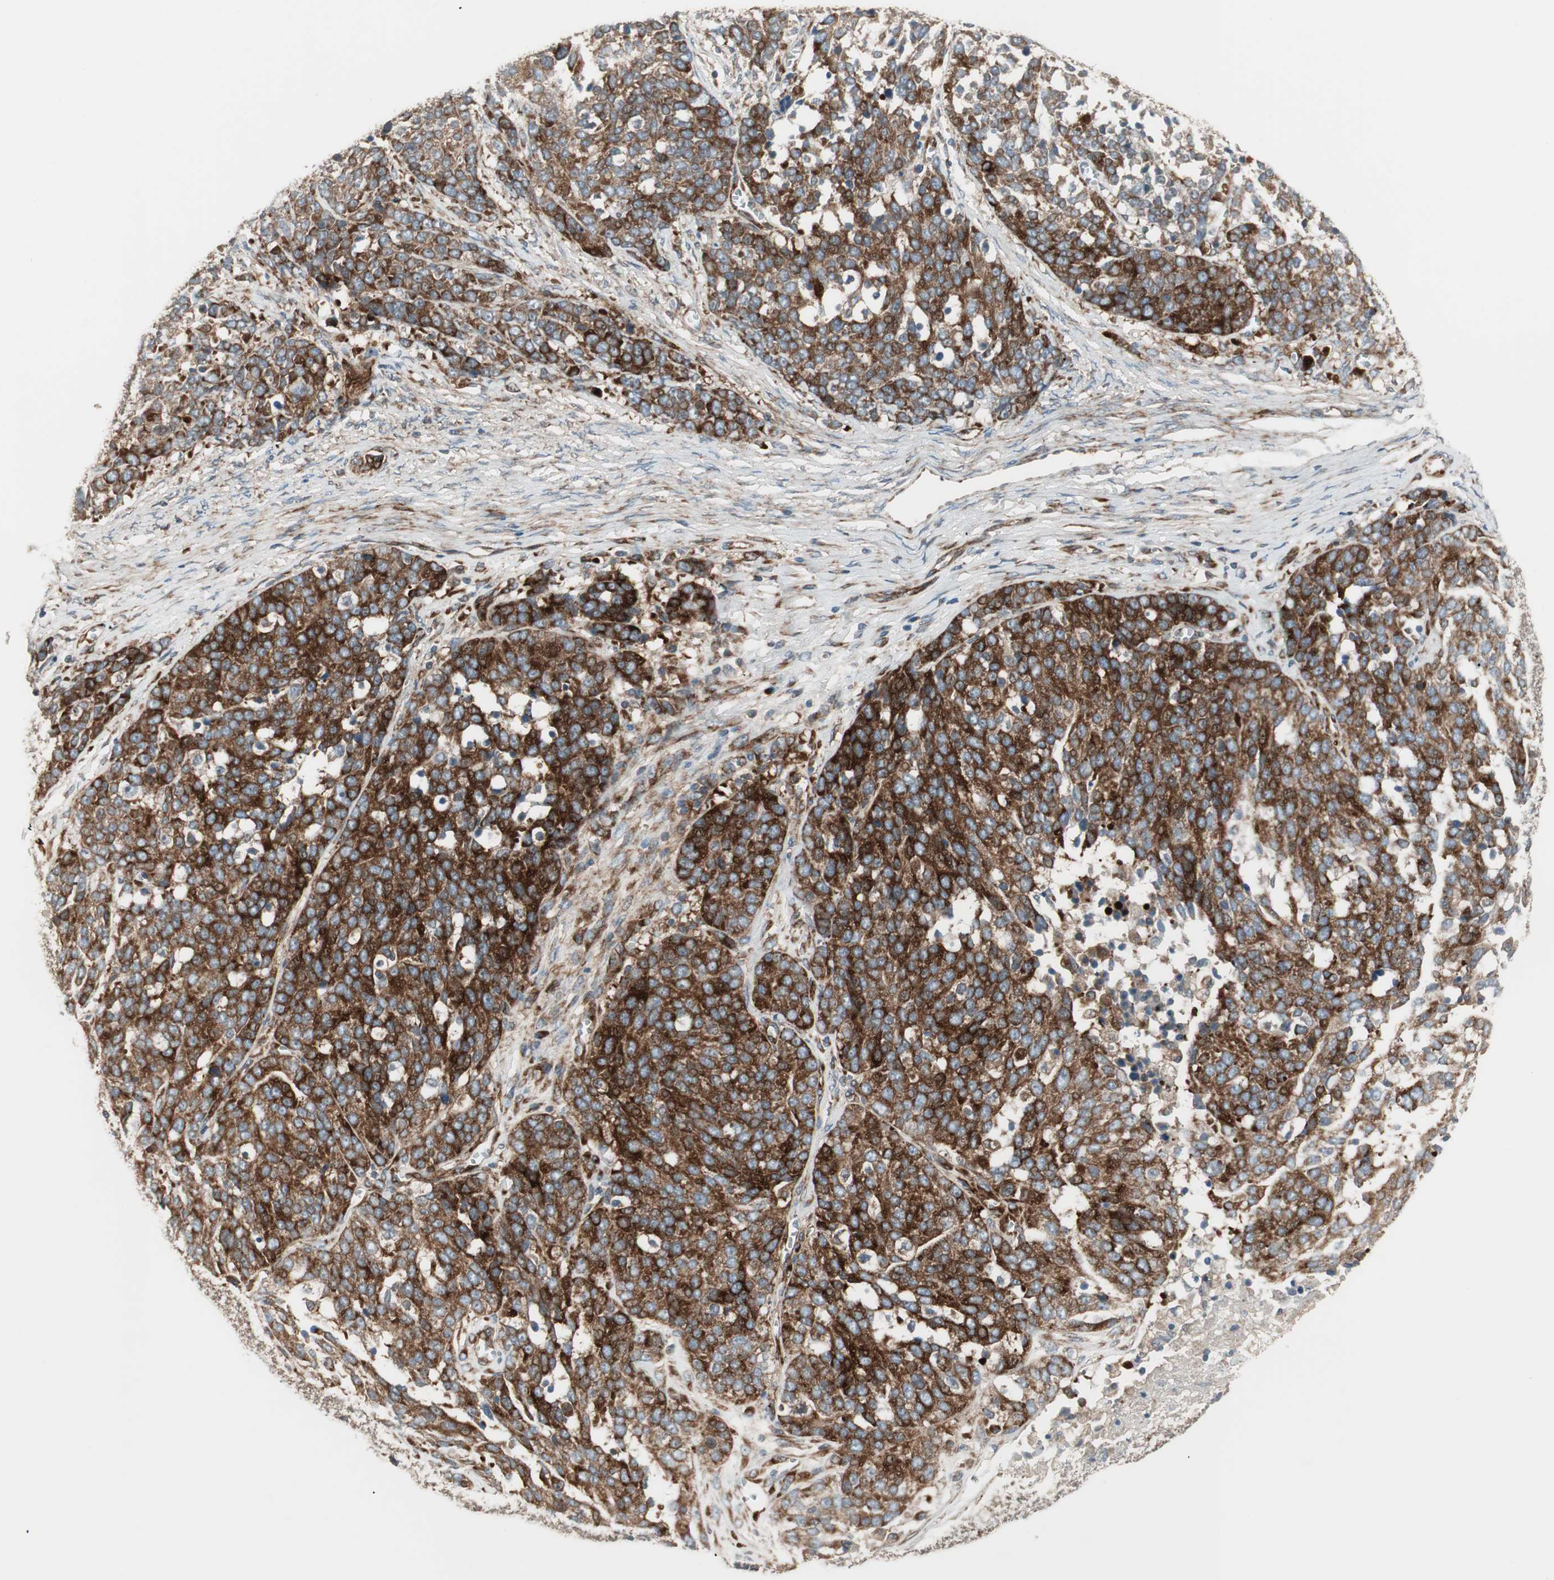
{"staining": {"intensity": "strong", "quantity": ">75%", "location": "cytoplasmic/membranous"}, "tissue": "ovarian cancer", "cell_type": "Tumor cells", "image_type": "cancer", "snomed": [{"axis": "morphology", "description": "Cystadenocarcinoma, serous, NOS"}, {"axis": "topography", "description": "Ovary"}], "caption": "This histopathology image shows immunohistochemistry (IHC) staining of human ovarian serous cystadenocarcinoma, with high strong cytoplasmic/membranous staining in approximately >75% of tumor cells.", "gene": "PPP2R5E", "patient": {"sex": "female", "age": 44}}